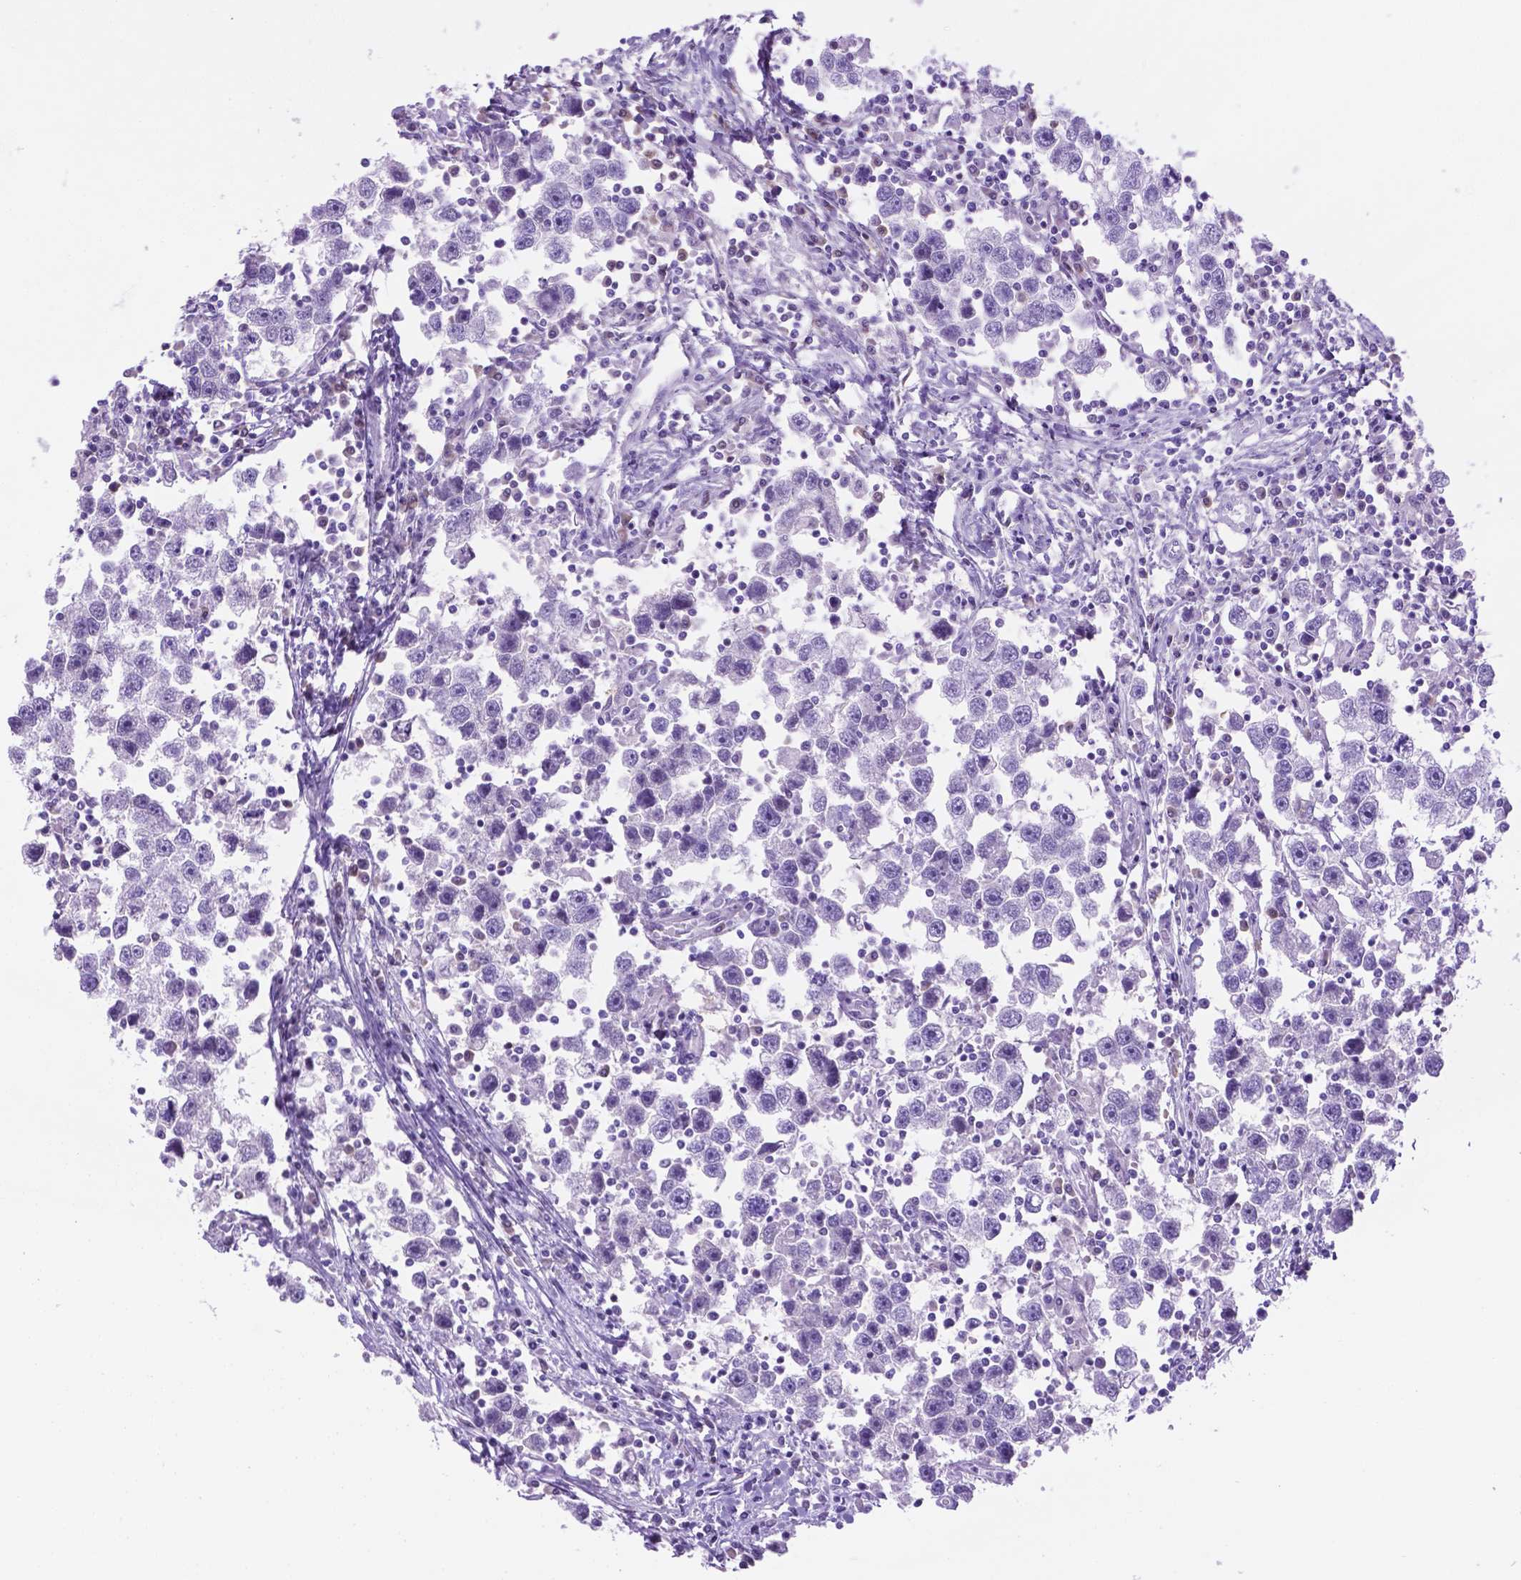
{"staining": {"intensity": "negative", "quantity": "none", "location": "none"}, "tissue": "testis cancer", "cell_type": "Tumor cells", "image_type": "cancer", "snomed": [{"axis": "morphology", "description": "Seminoma, NOS"}, {"axis": "topography", "description": "Testis"}], "caption": "Micrograph shows no protein expression in tumor cells of testis seminoma tissue. (DAB immunohistochemistry visualized using brightfield microscopy, high magnification).", "gene": "C17orf107", "patient": {"sex": "male", "age": 30}}